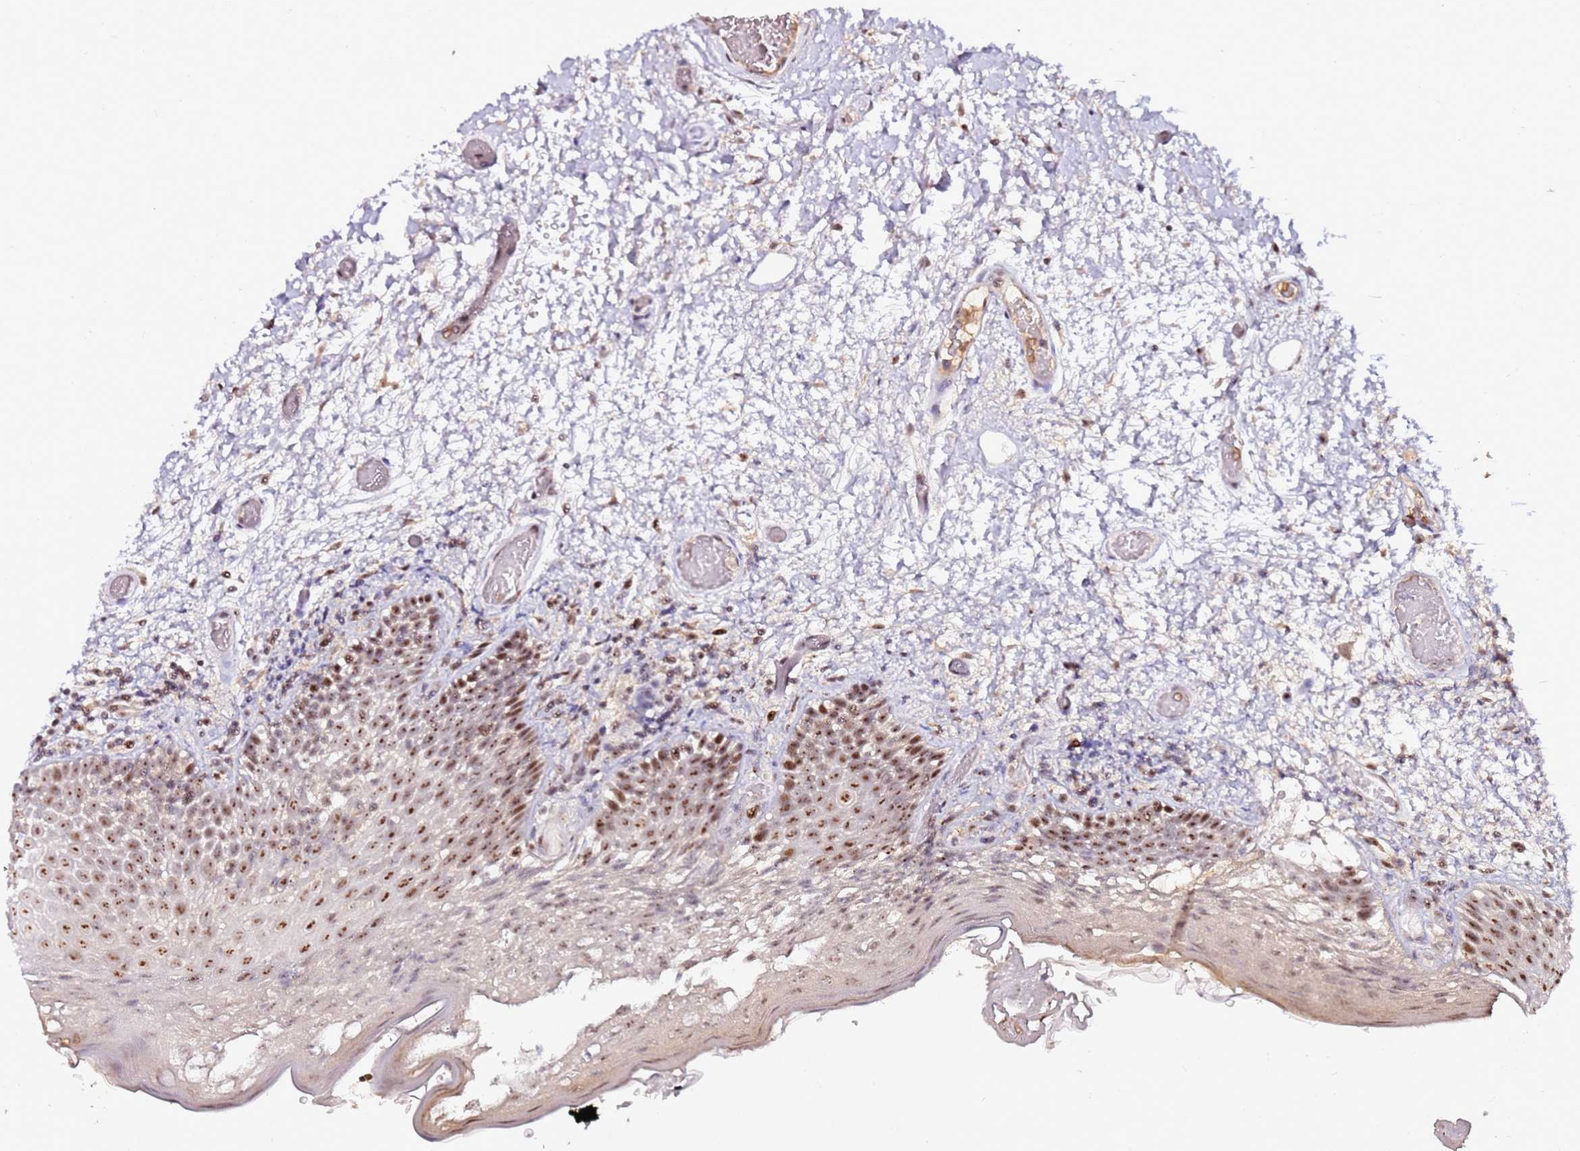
{"staining": {"intensity": "moderate", "quantity": ">75%", "location": "nuclear"}, "tissue": "oral mucosa", "cell_type": "Squamous epithelial cells", "image_type": "normal", "snomed": [{"axis": "morphology", "description": "Normal tissue, NOS"}, {"axis": "morphology", "description": "Squamous cell carcinoma, NOS"}, {"axis": "topography", "description": "Oral tissue"}, {"axis": "topography", "description": "Tounge, NOS"}, {"axis": "topography", "description": "Head-Neck"}], "caption": "The photomicrograph displays a brown stain indicating the presence of a protein in the nuclear of squamous epithelial cells in oral mucosa. Nuclei are stained in blue.", "gene": "FCF1", "patient": {"sex": "male", "age": 76}}